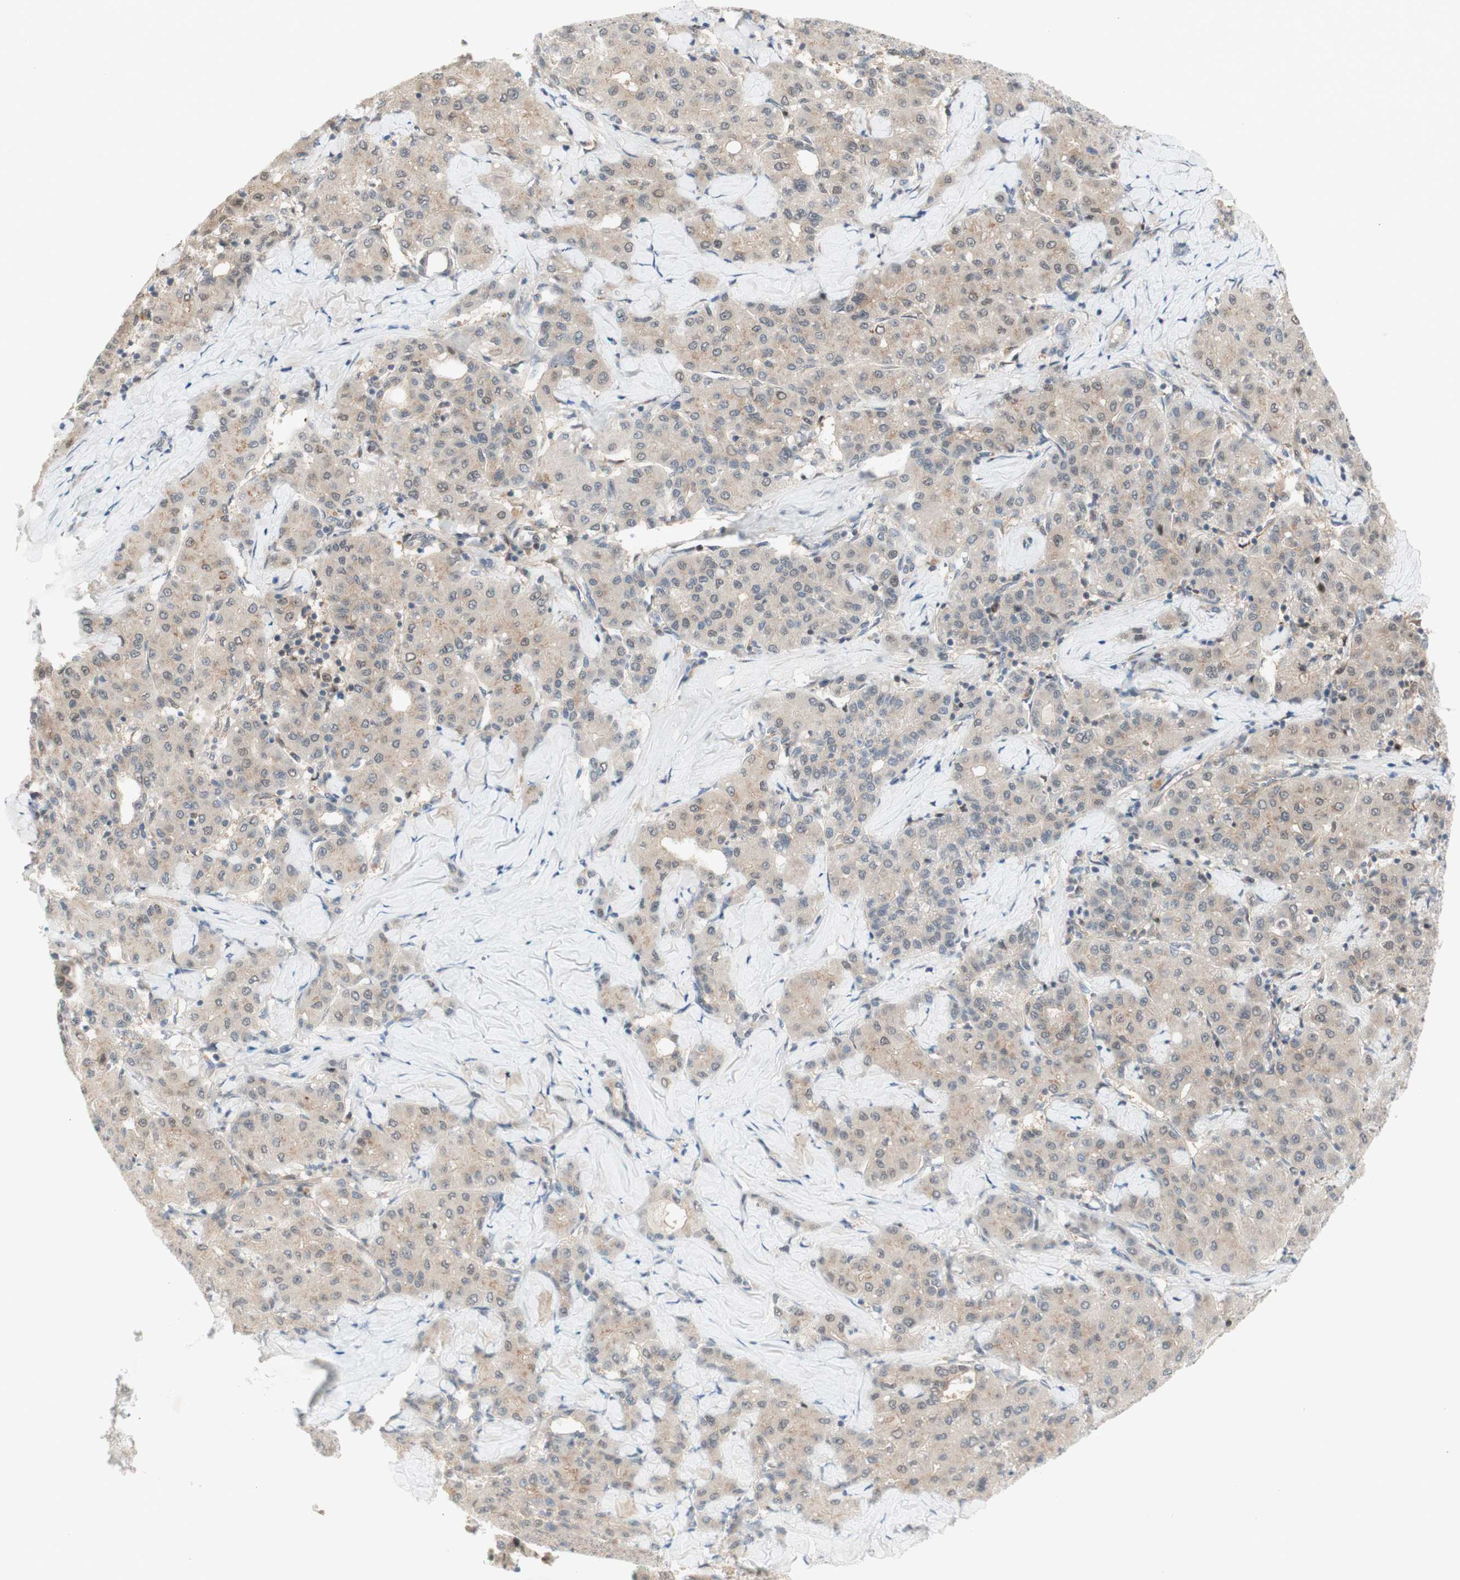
{"staining": {"intensity": "weak", "quantity": "<25%", "location": "nuclear"}, "tissue": "liver cancer", "cell_type": "Tumor cells", "image_type": "cancer", "snomed": [{"axis": "morphology", "description": "Carcinoma, Hepatocellular, NOS"}, {"axis": "topography", "description": "Liver"}], "caption": "Tumor cells are negative for brown protein staining in hepatocellular carcinoma (liver).", "gene": "RFNG", "patient": {"sex": "male", "age": 65}}